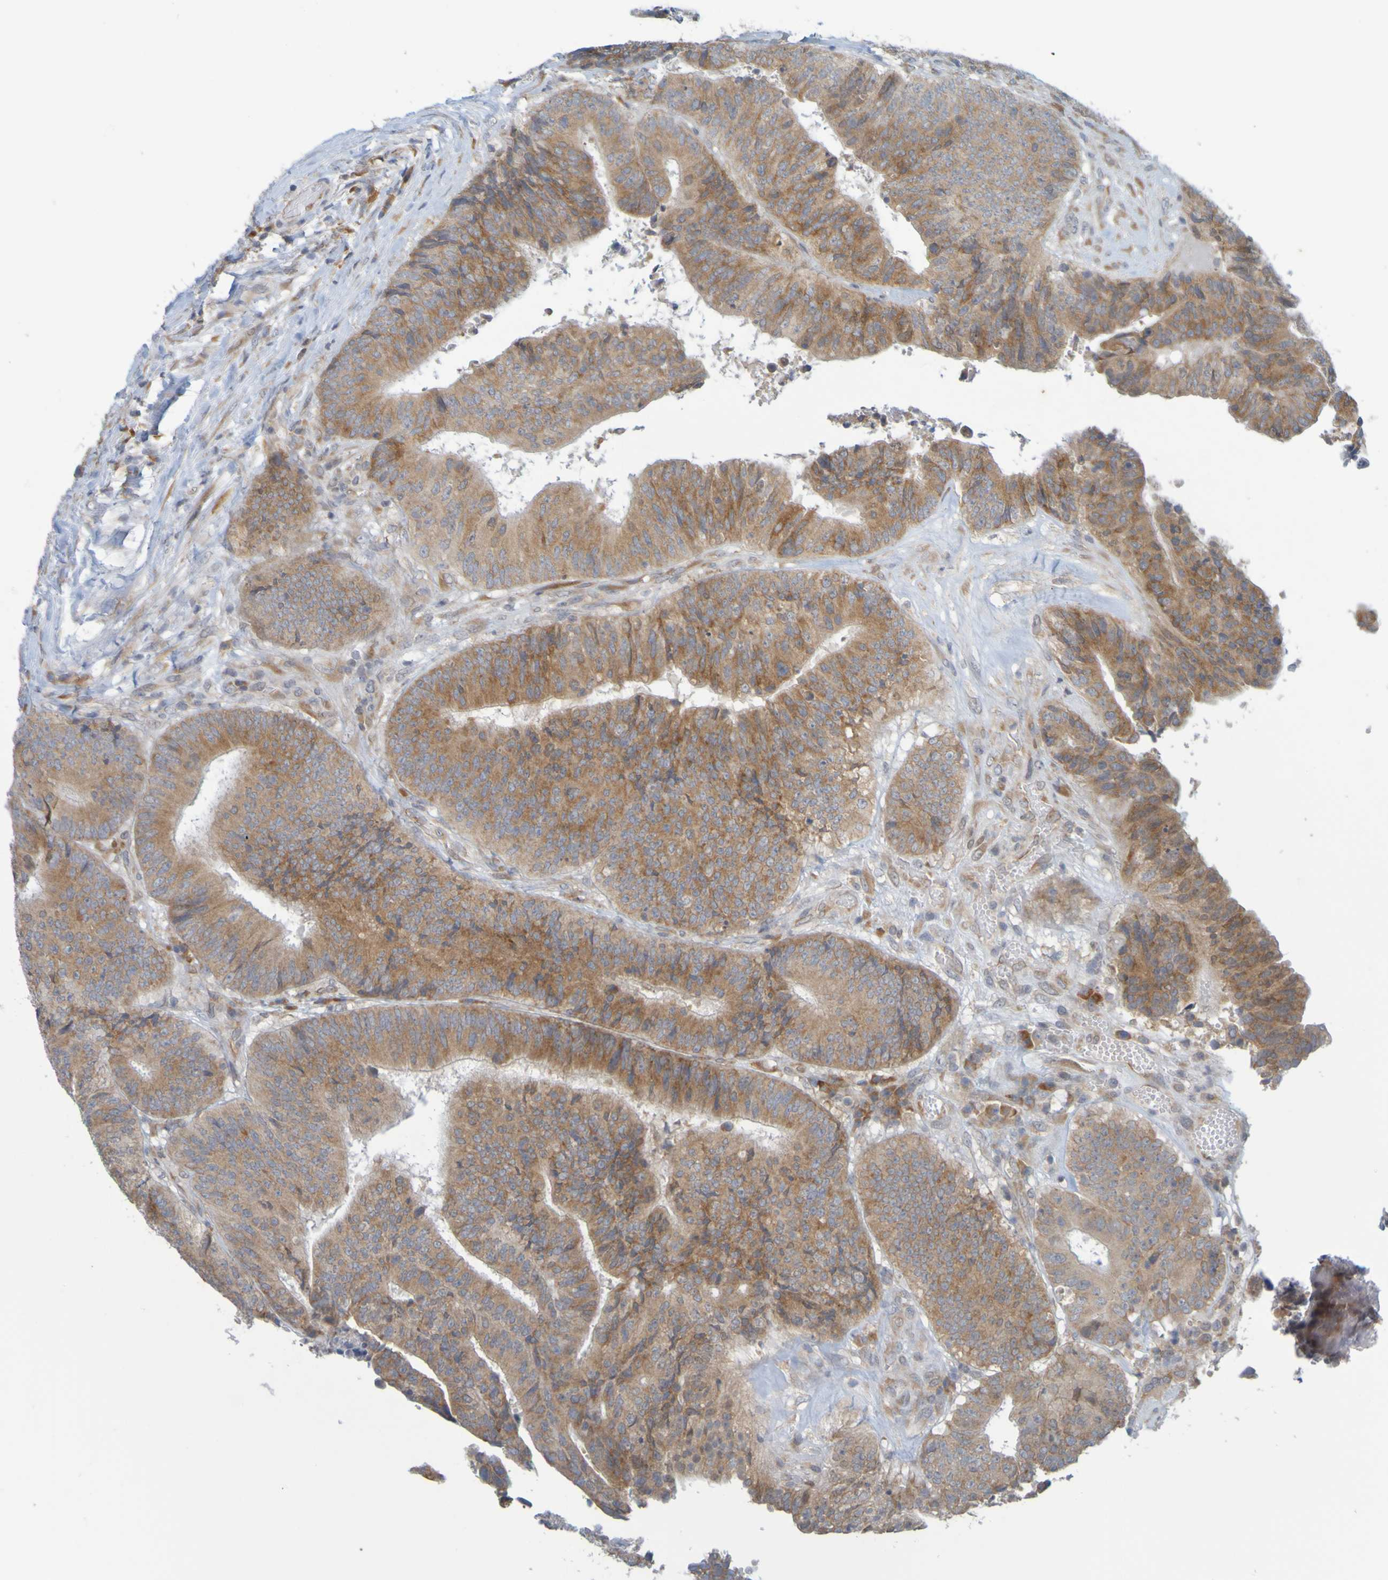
{"staining": {"intensity": "moderate", "quantity": ">75%", "location": "cytoplasmic/membranous"}, "tissue": "colorectal cancer", "cell_type": "Tumor cells", "image_type": "cancer", "snomed": [{"axis": "morphology", "description": "Adenocarcinoma, NOS"}, {"axis": "topography", "description": "Rectum"}], "caption": "Immunohistochemistry (IHC) image of adenocarcinoma (colorectal) stained for a protein (brown), which exhibits medium levels of moderate cytoplasmic/membranous expression in approximately >75% of tumor cells.", "gene": "MOGS", "patient": {"sex": "male", "age": 72}}